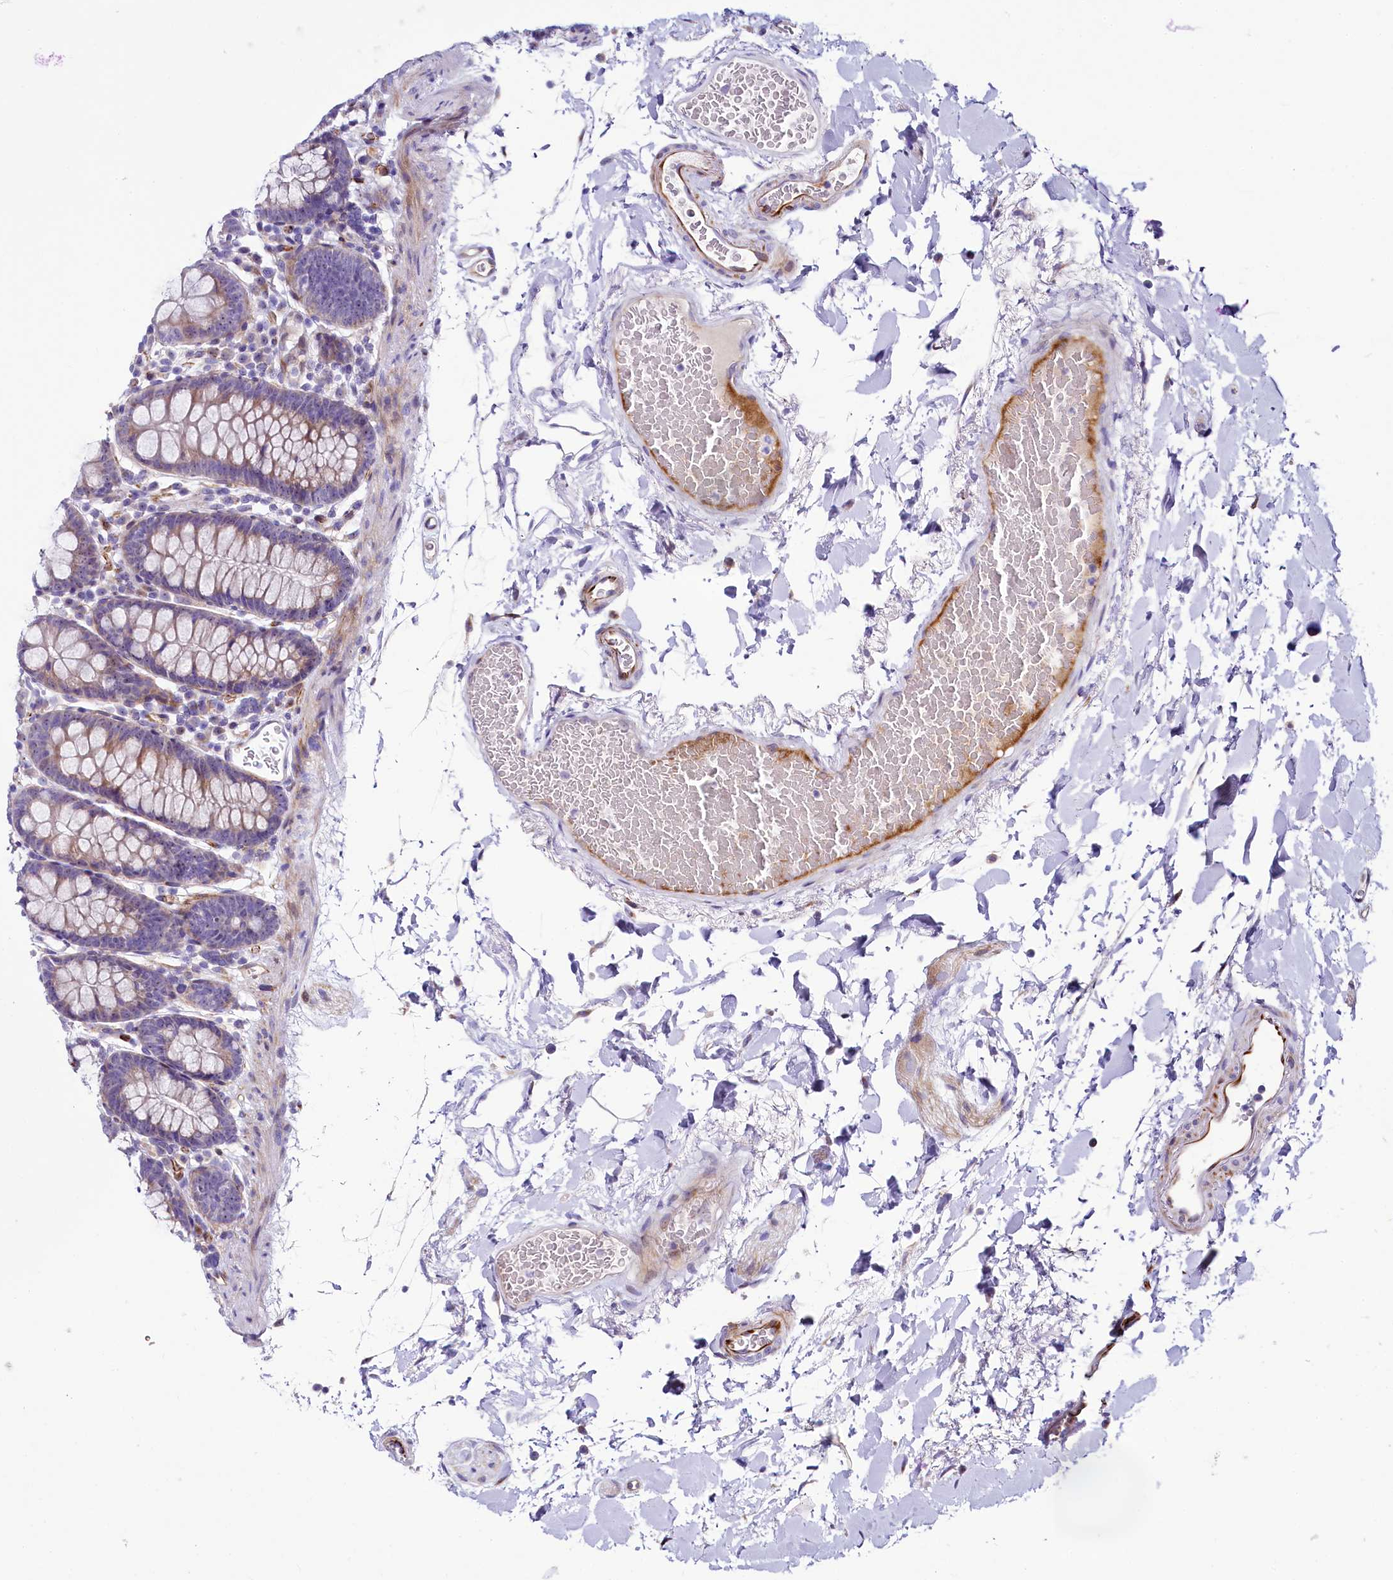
{"staining": {"intensity": "moderate", "quantity": "25%-75%", "location": "cytoplasmic/membranous"}, "tissue": "colon", "cell_type": "Endothelial cells", "image_type": "normal", "snomed": [{"axis": "morphology", "description": "Normal tissue, NOS"}, {"axis": "topography", "description": "Colon"}], "caption": "Benign colon reveals moderate cytoplasmic/membranous positivity in about 25%-75% of endothelial cells The protein is stained brown, and the nuclei are stained in blue (DAB (3,3'-diaminobenzidine) IHC with brightfield microscopy, high magnification)..", "gene": "SH3TC2", "patient": {"sex": "male", "age": 75}}